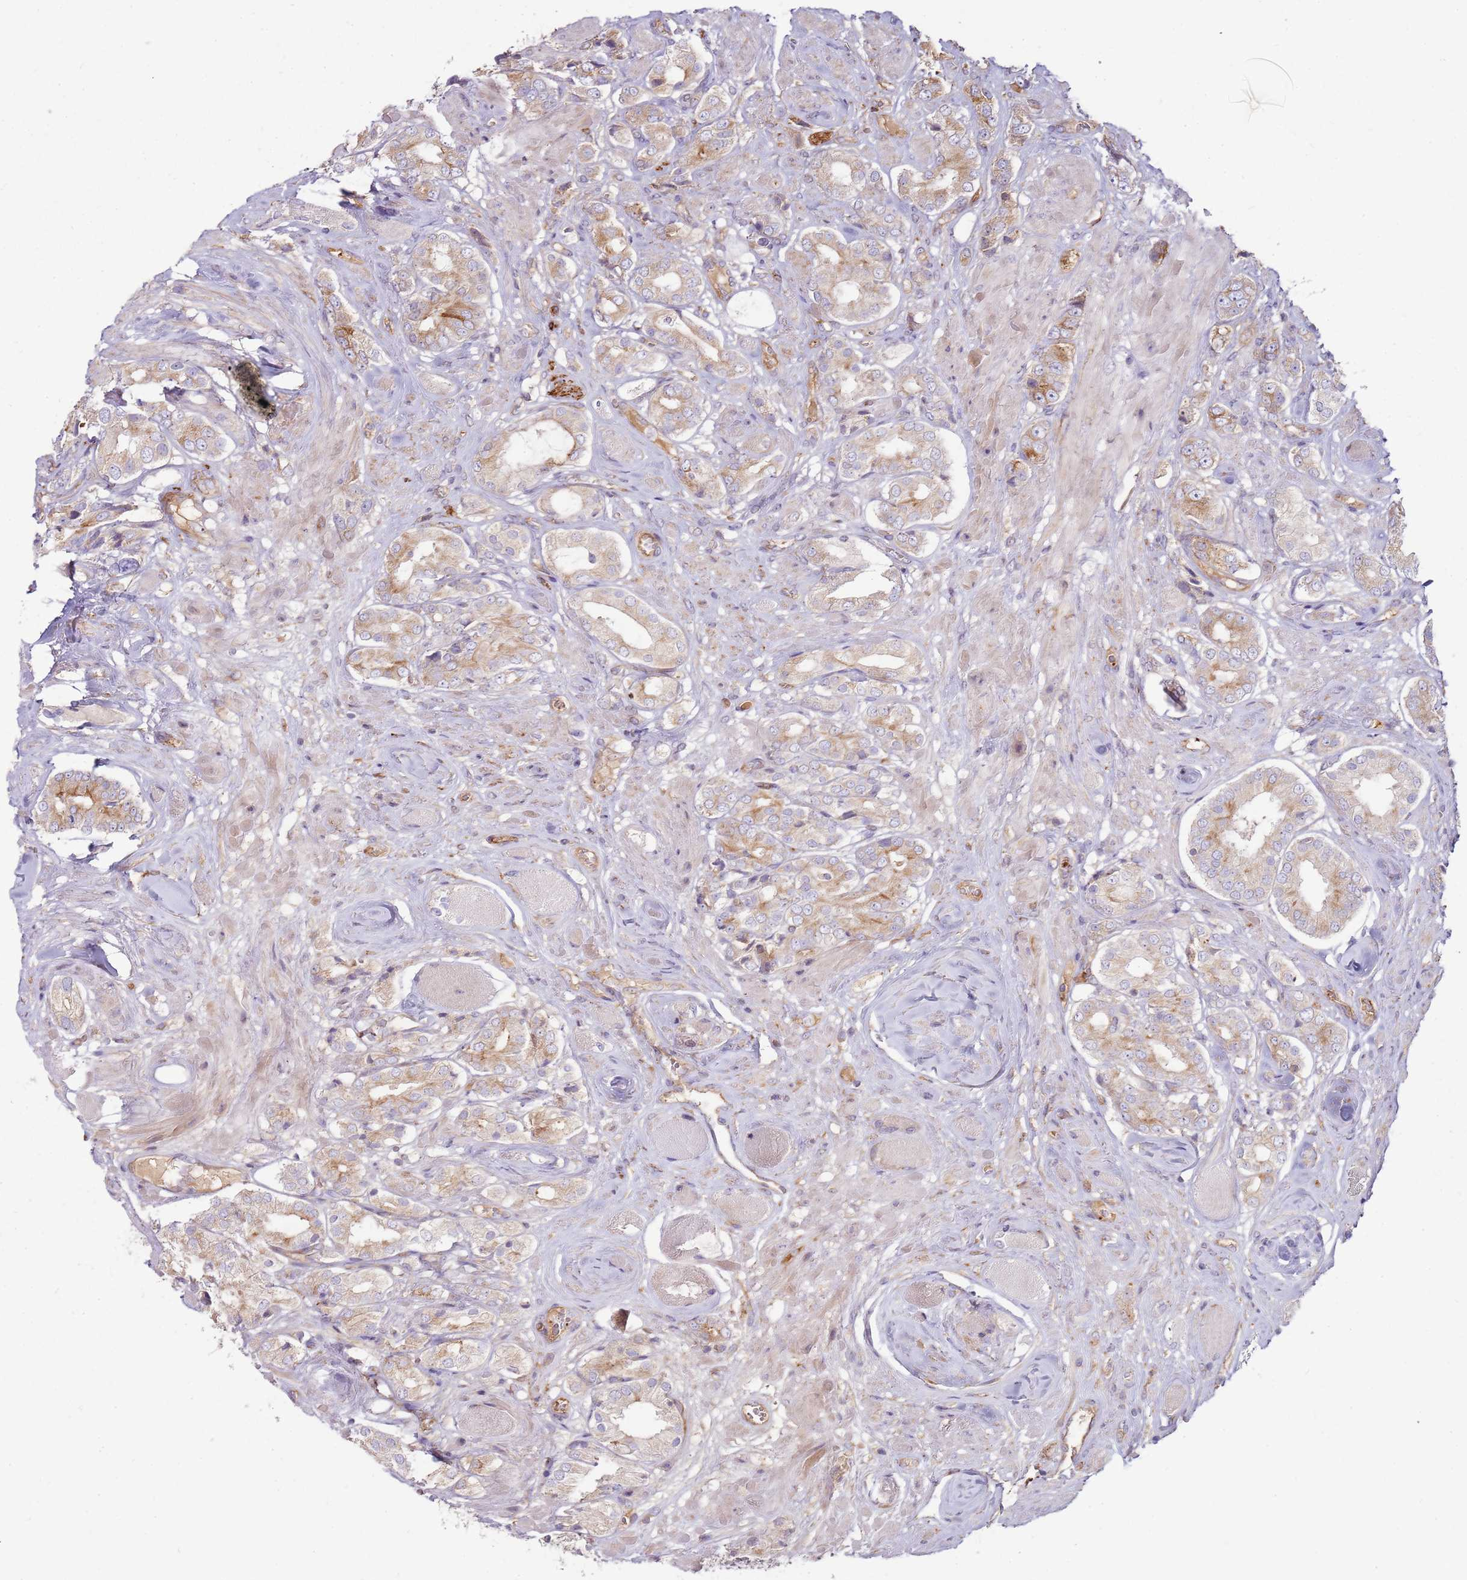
{"staining": {"intensity": "moderate", "quantity": ">75%", "location": "cytoplasmic/membranous"}, "tissue": "prostate cancer", "cell_type": "Tumor cells", "image_type": "cancer", "snomed": [{"axis": "morphology", "description": "Adenocarcinoma, High grade"}, {"axis": "topography", "description": "Prostate and seminal vesicle, NOS"}], "caption": "Prostate high-grade adenocarcinoma was stained to show a protein in brown. There is medium levels of moderate cytoplasmic/membranous expression in approximately >75% of tumor cells.", "gene": "EMC1", "patient": {"sex": "male", "age": 64}}